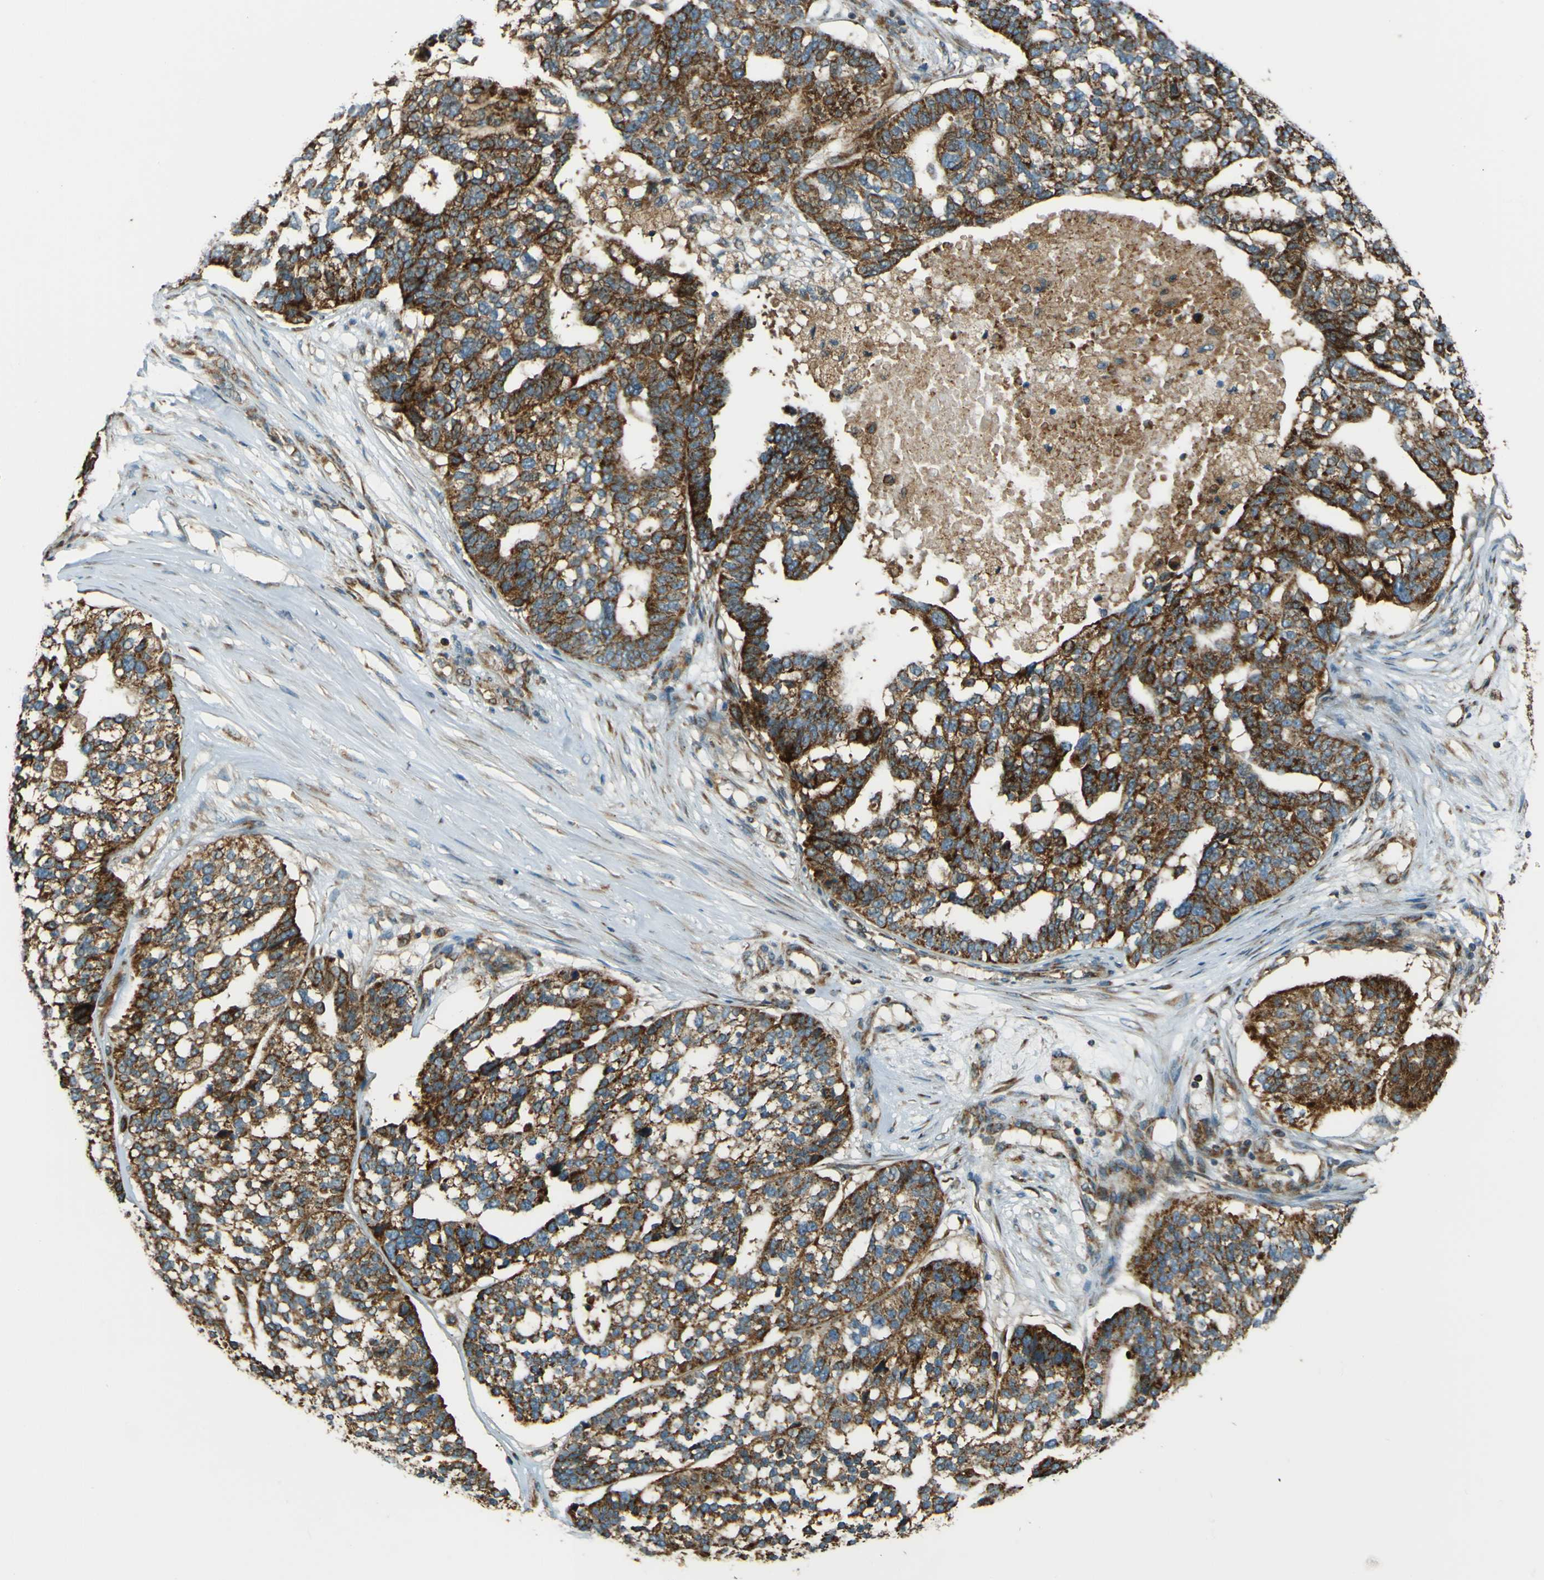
{"staining": {"intensity": "strong", "quantity": ">75%", "location": "cytoplasmic/membranous"}, "tissue": "ovarian cancer", "cell_type": "Tumor cells", "image_type": "cancer", "snomed": [{"axis": "morphology", "description": "Cystadenocarcinoma, serous, NOS"}, {"axis": "topography", "description": "Ovary"}], "caption": "IHC histopathology image of neoplastic tissue: human serous cystadenocarcinoma (ovarian) stained using IHC reveals high levels of strong protein expression localized specifically in the cytoplasmic/membranous of tumor cells, appearing as a cytoplasmic/membranous brown color.", "gene": "DNAJC5", "patient": {"sex": "female", "age": 59}}